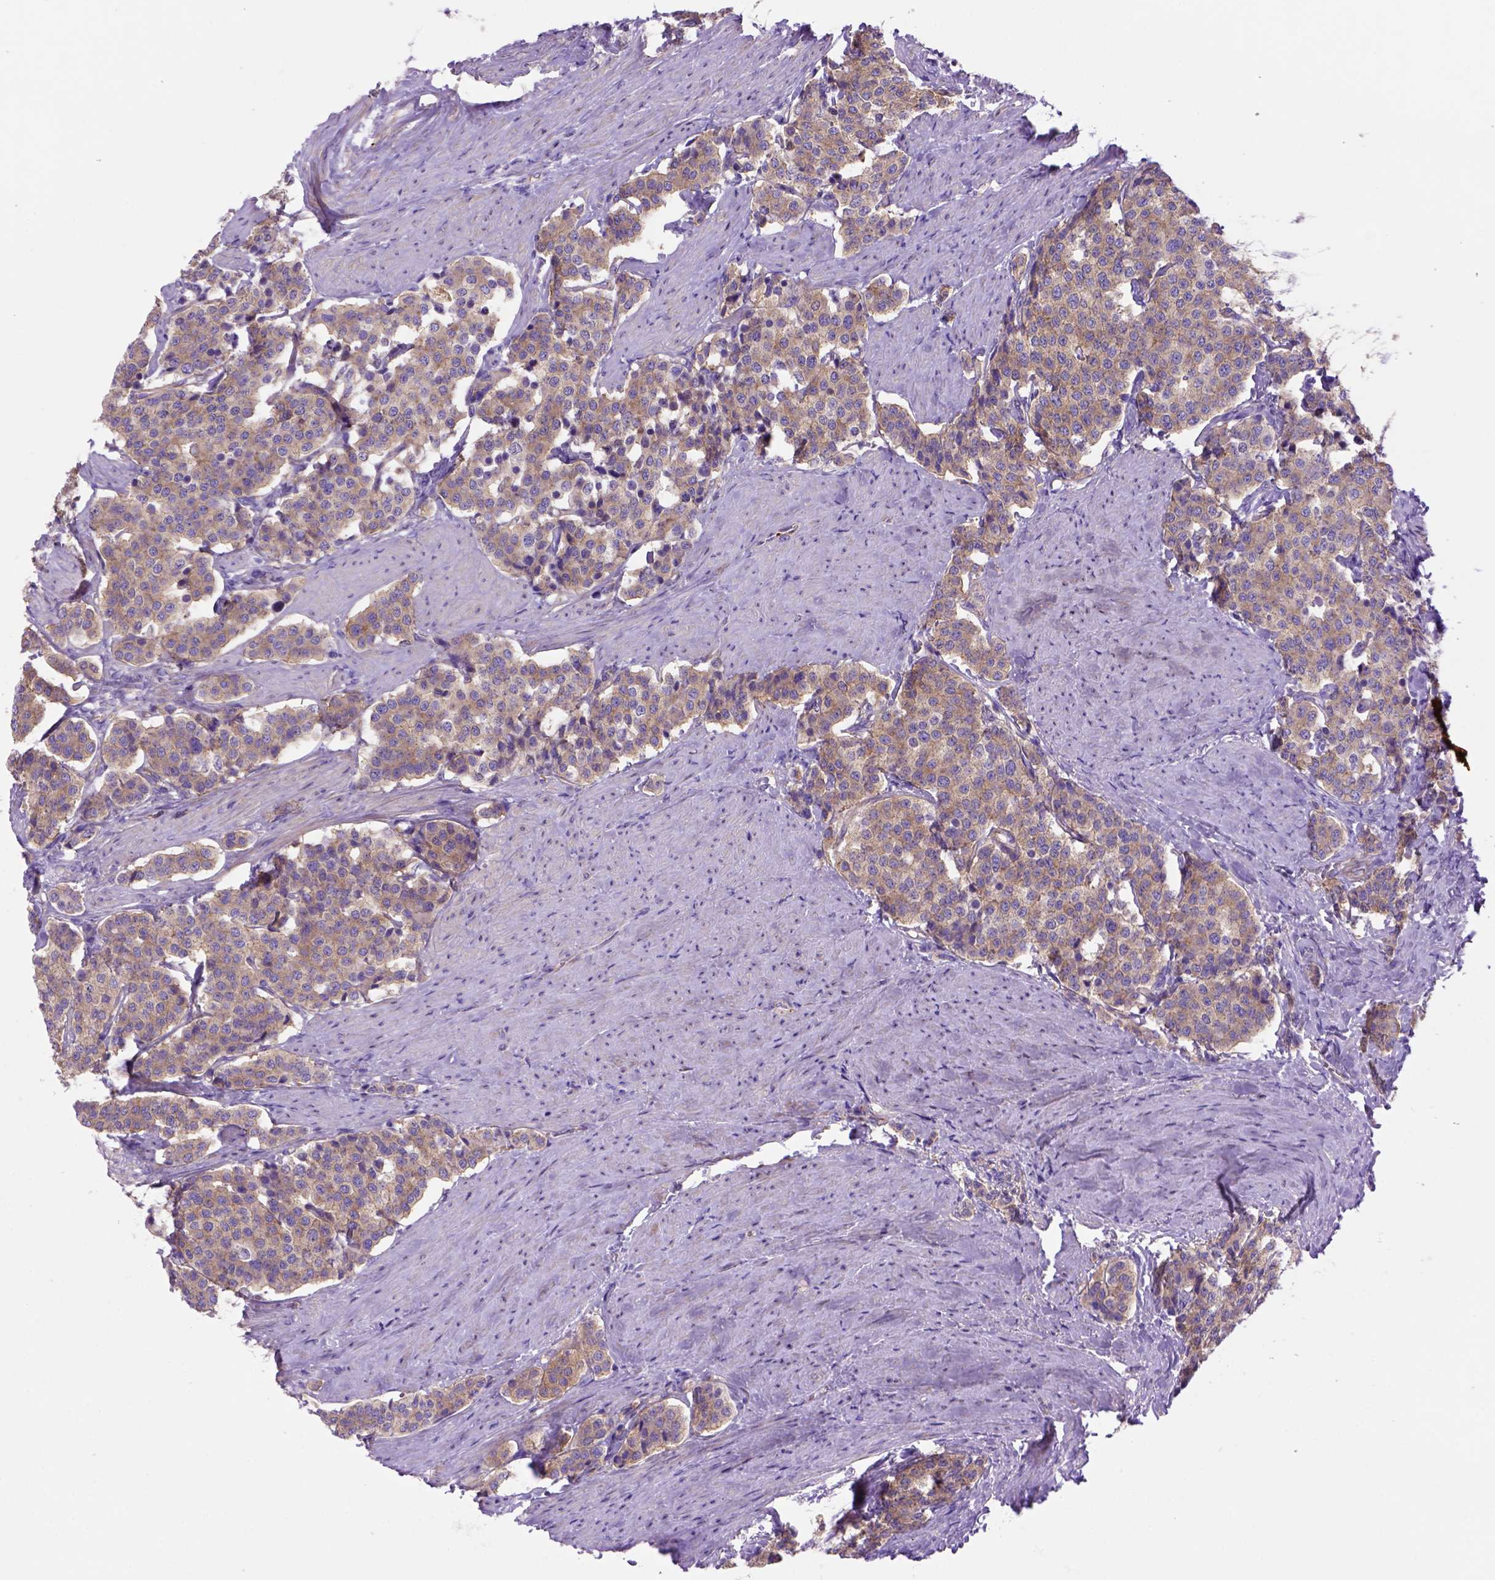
{"staining": {"intensity": "moderate", "quantity": ">75%", "location": "cytoplasmic/membranous"}, "tissue": "carcinoid", "cell_type": "Tumor cells", "image_type": "cancer", "snomed": [{"axis": "morphology", "description": "Carcinoid, malignant, NOS"}, {"axis": "topography", "description": "Small intestine"}], "caption": "Immunohistochemical staining of human carcinoid exhibits moderate cytoplasmic/membranous protein positivity in approximately >75% of tumor cells. (Stains: DAB in brown, nuclei in blue, Microscopy: brightfield microscopy at high magnification).", "gene": "PEX12", "patient": {"sex": "female", "age": 58}}